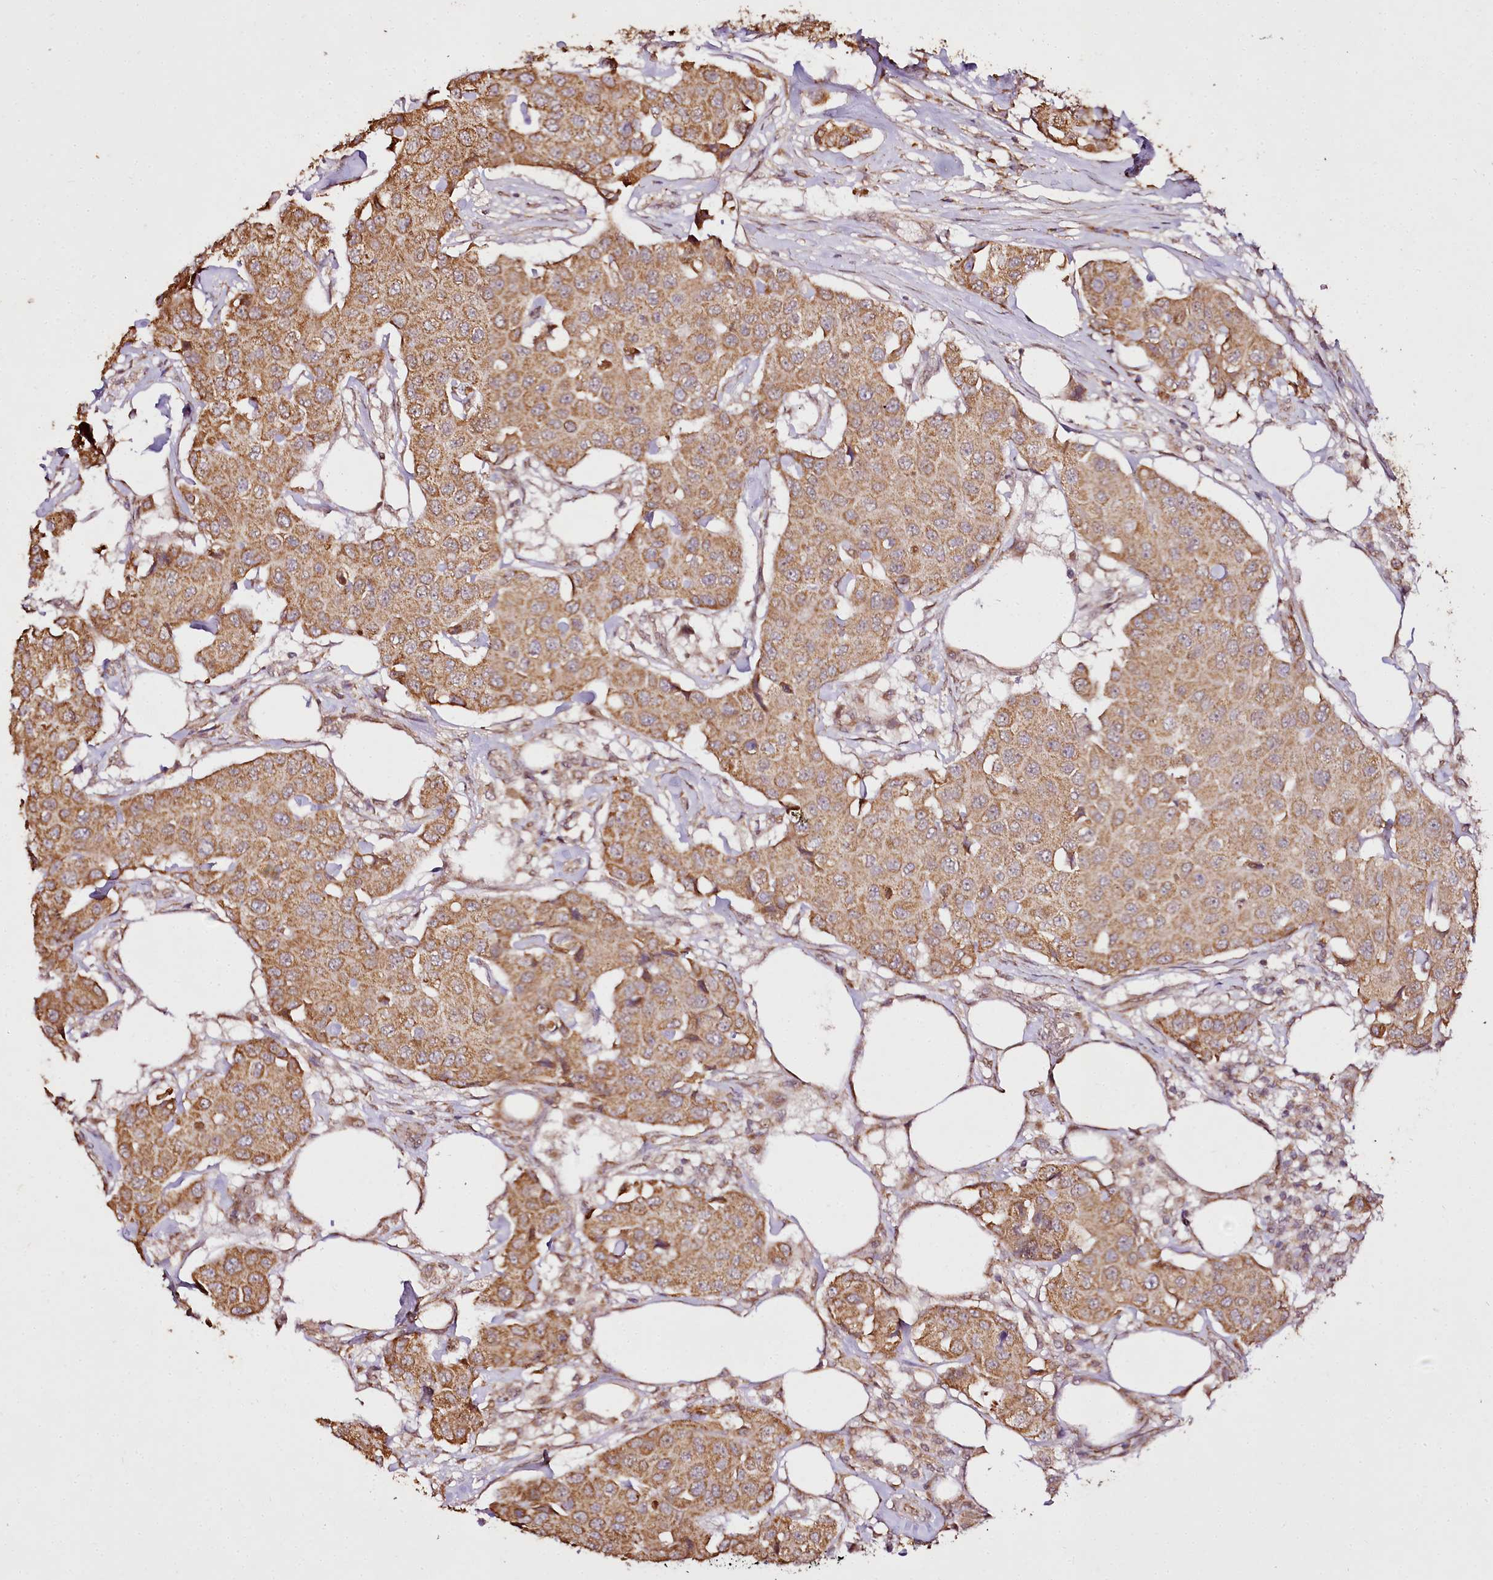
{"staining": {"intensity": "moderate", "quantity": ">75%", "location": "cytoplasmic/membranous"}, "tissue": "breast cancer", "cell_type": "Tumor cells", "image_type": "cancer", "snomed": [{"axis": "morphology", "description": "Duct carcinoma"}, {"axis": "topography", "description": "Breast"}], "caption": "High-power microscopy captured an immunohistochemistry (IHC) histopathology image of breast cancer, revealing moderate cytoplasmic/membranous expression in approximately >75% of tumor cells.", "gene": "EDIL3", "patient": {"sex": "female", "age": 80}}